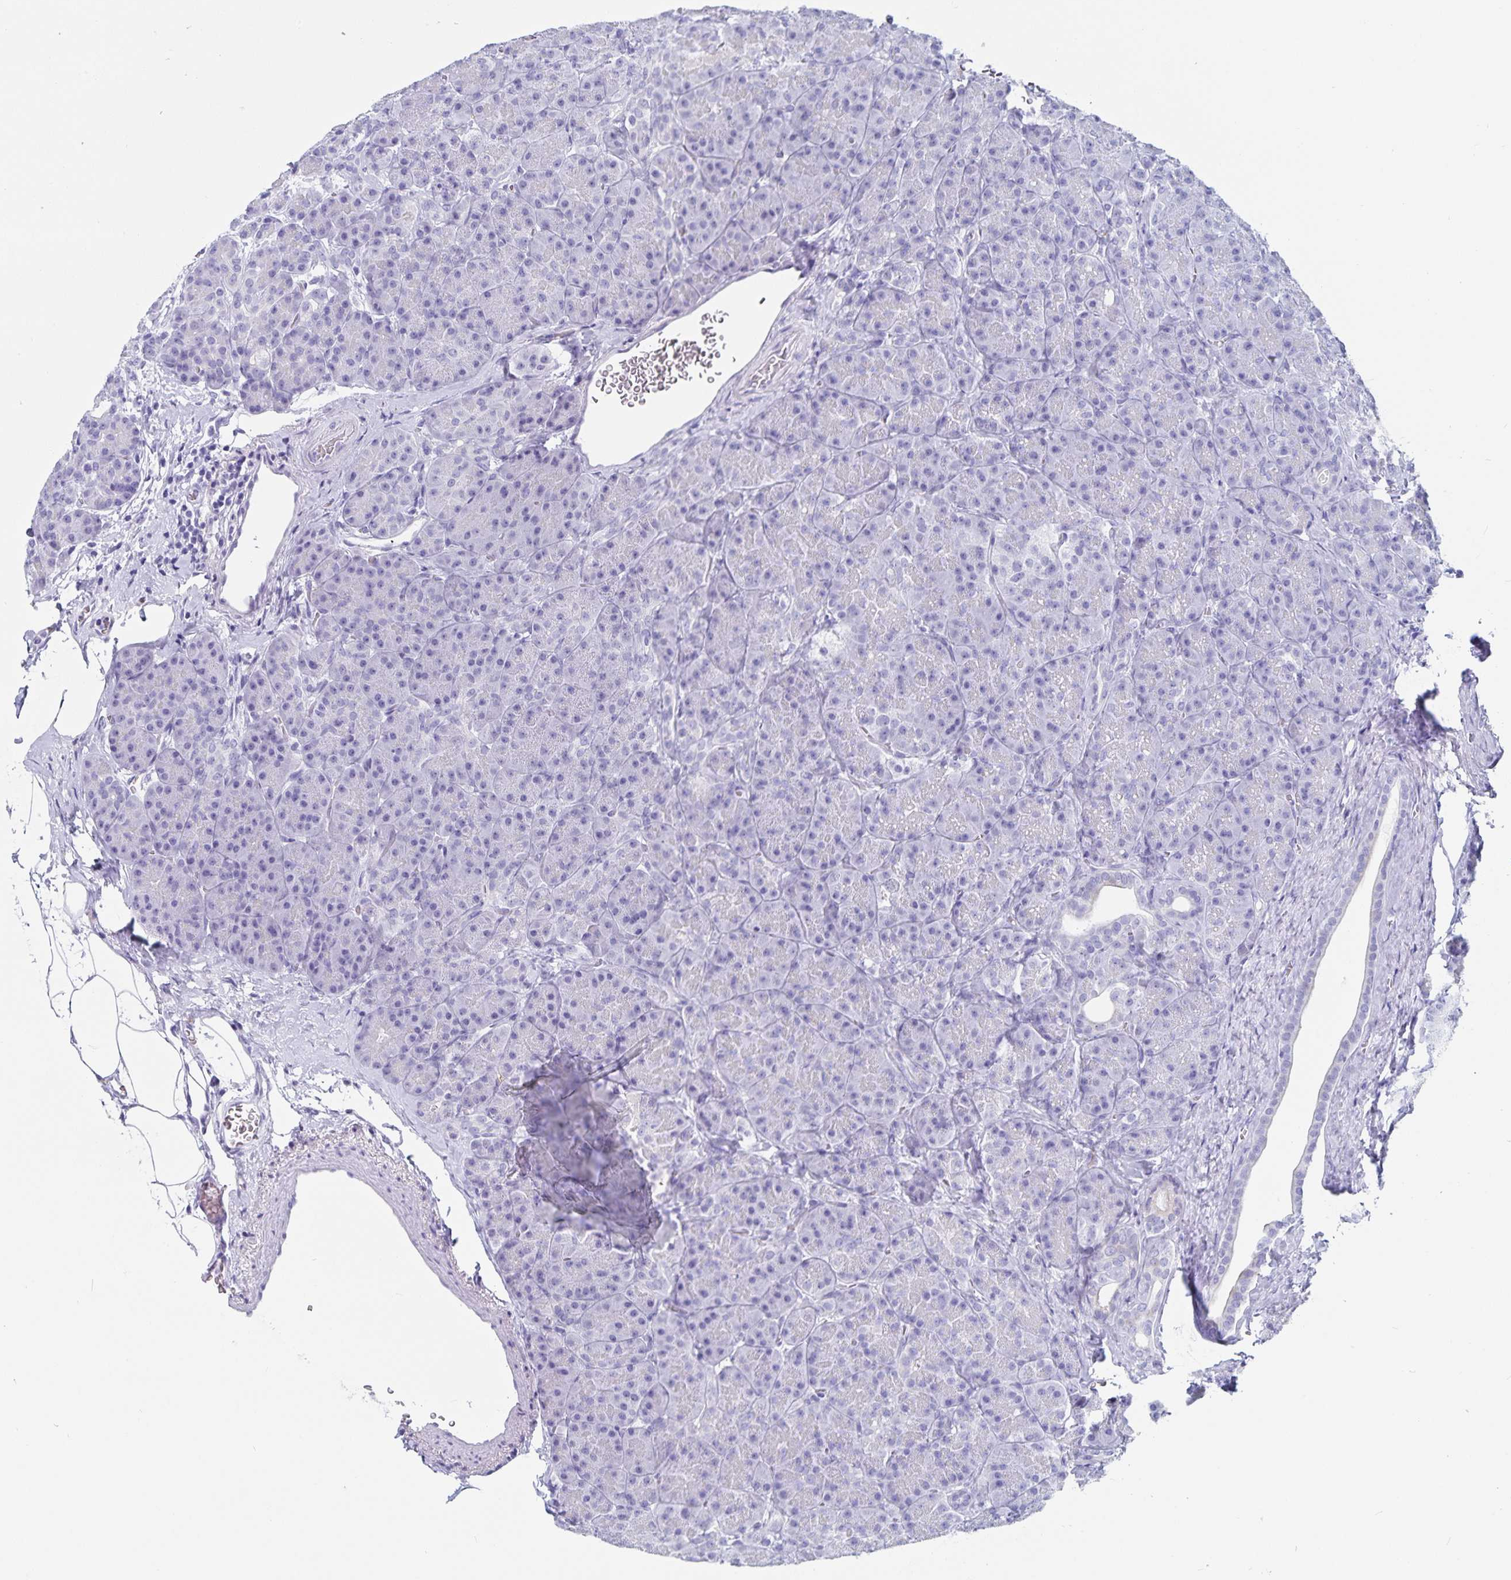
{"staining": {"intensity": "negative", "quantity": "none", "location": "none"}, "tissue": "pancreas", "cell_type": "Exocrine glandular cells", "image_type": "normal", "snomed": [{"axis": "morphology", "description": "Normal tissue, NOS"}, {"axis": "topography", "description": "Pancreas"}], "caption": "IHC of benign pancreas demonstrates no expression in exocrine glandular cells. (DAB (3,3'-diaminobenzidine) IHC, high magnification).", "gene": "C19orf73", "patient": {"sex": "male", "age": 57}}